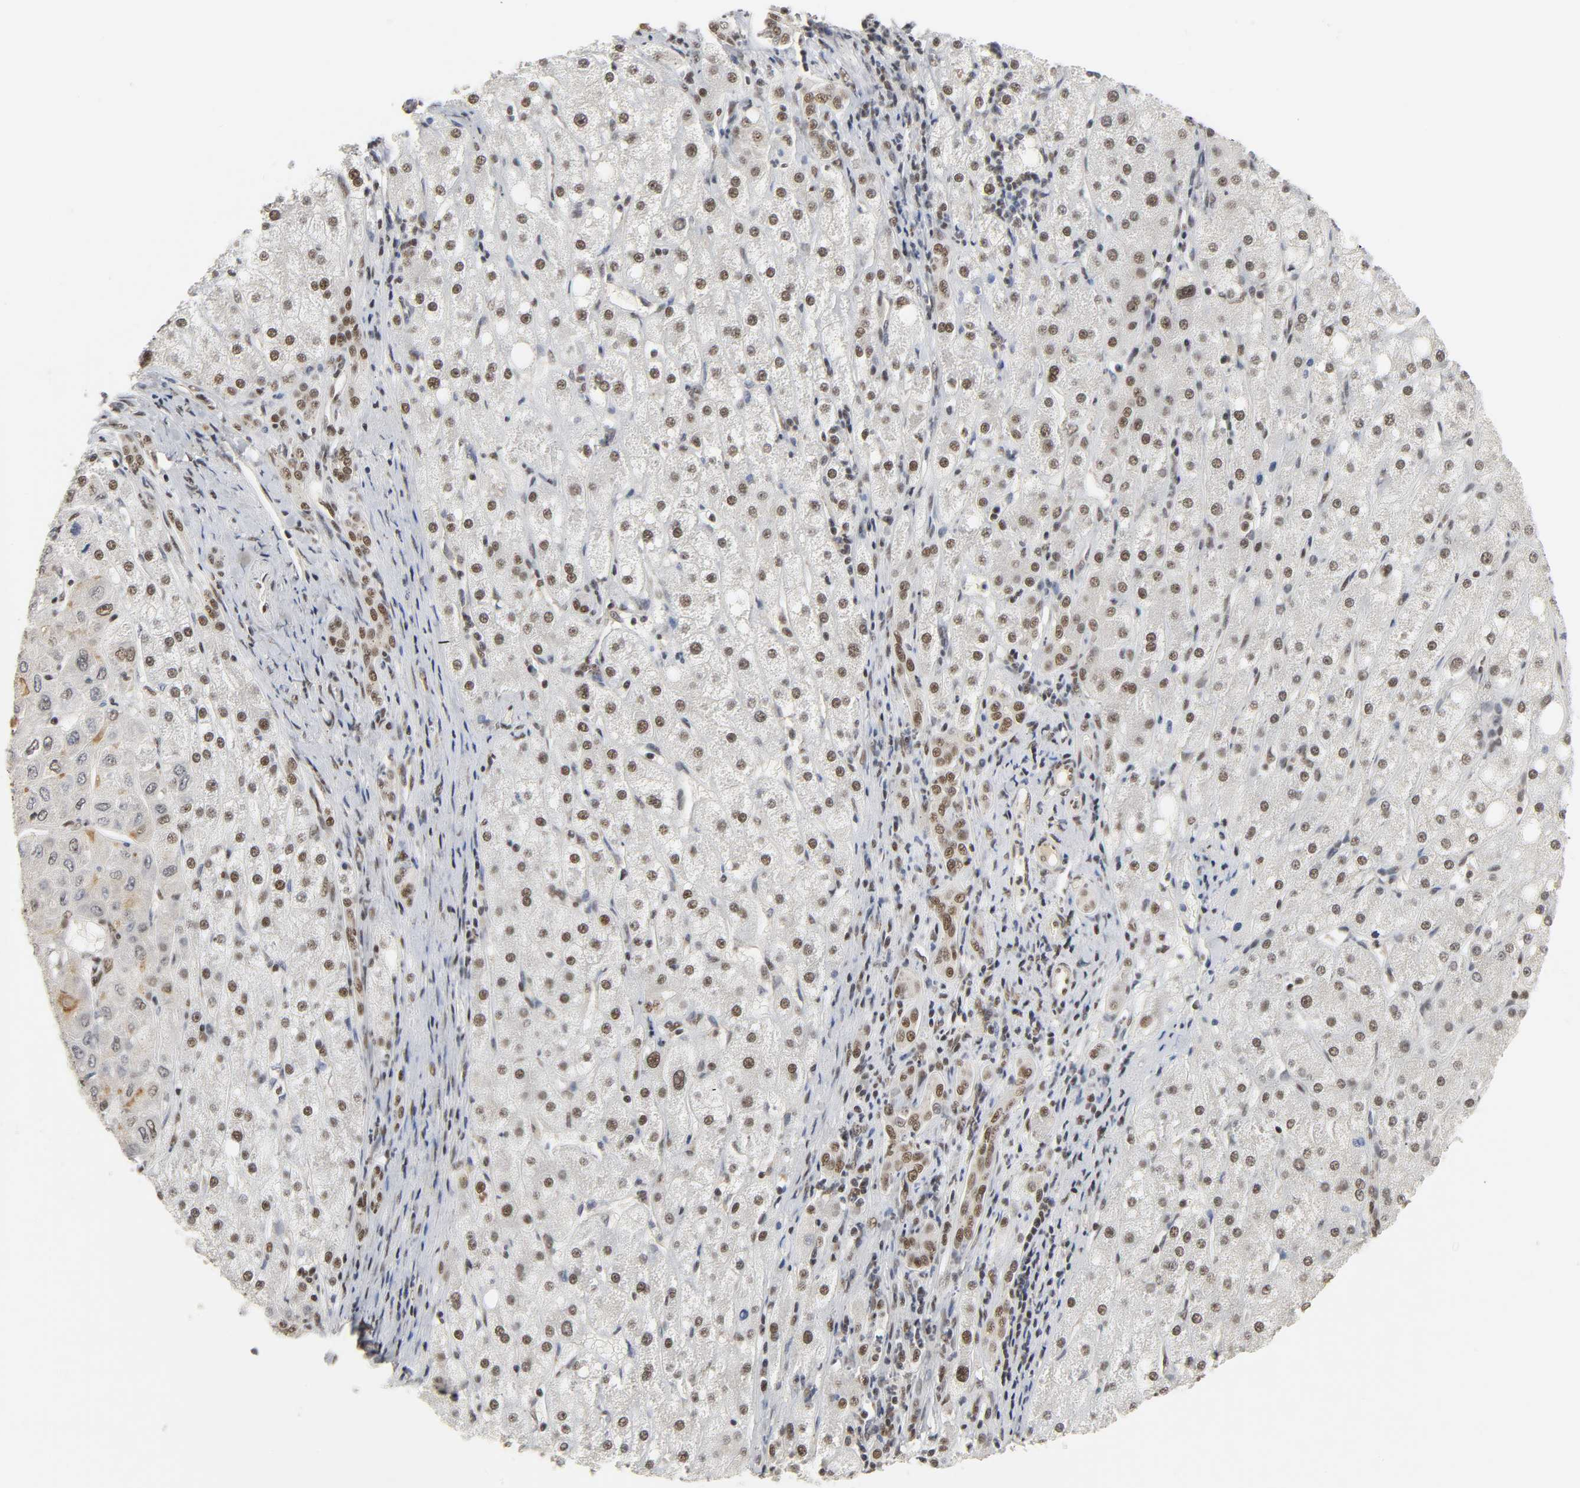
{"staining": {"intensity": "moderate", "quantity": ">75%", "location": "nuclear"}, "tissue": "liver cancer", "cell_type": "Tumor cells", "image_type": "cancer", "snomed": [{"axis": "morphology", "description": "Carcinoma, Hepatocellular, NOS"}, {"axis": "topography", "description": "Liver"}], "caption": "Protein expression analysis of liver cancer (hepatocellular carcinoma) reveals moderate nuclear staining in about >75% of tumor cells. (brown staining indicates protein expression, while blue staining denotes nuclei).", "gene": "NCOA6", "patient": {"sex": "male", "age": 80}}